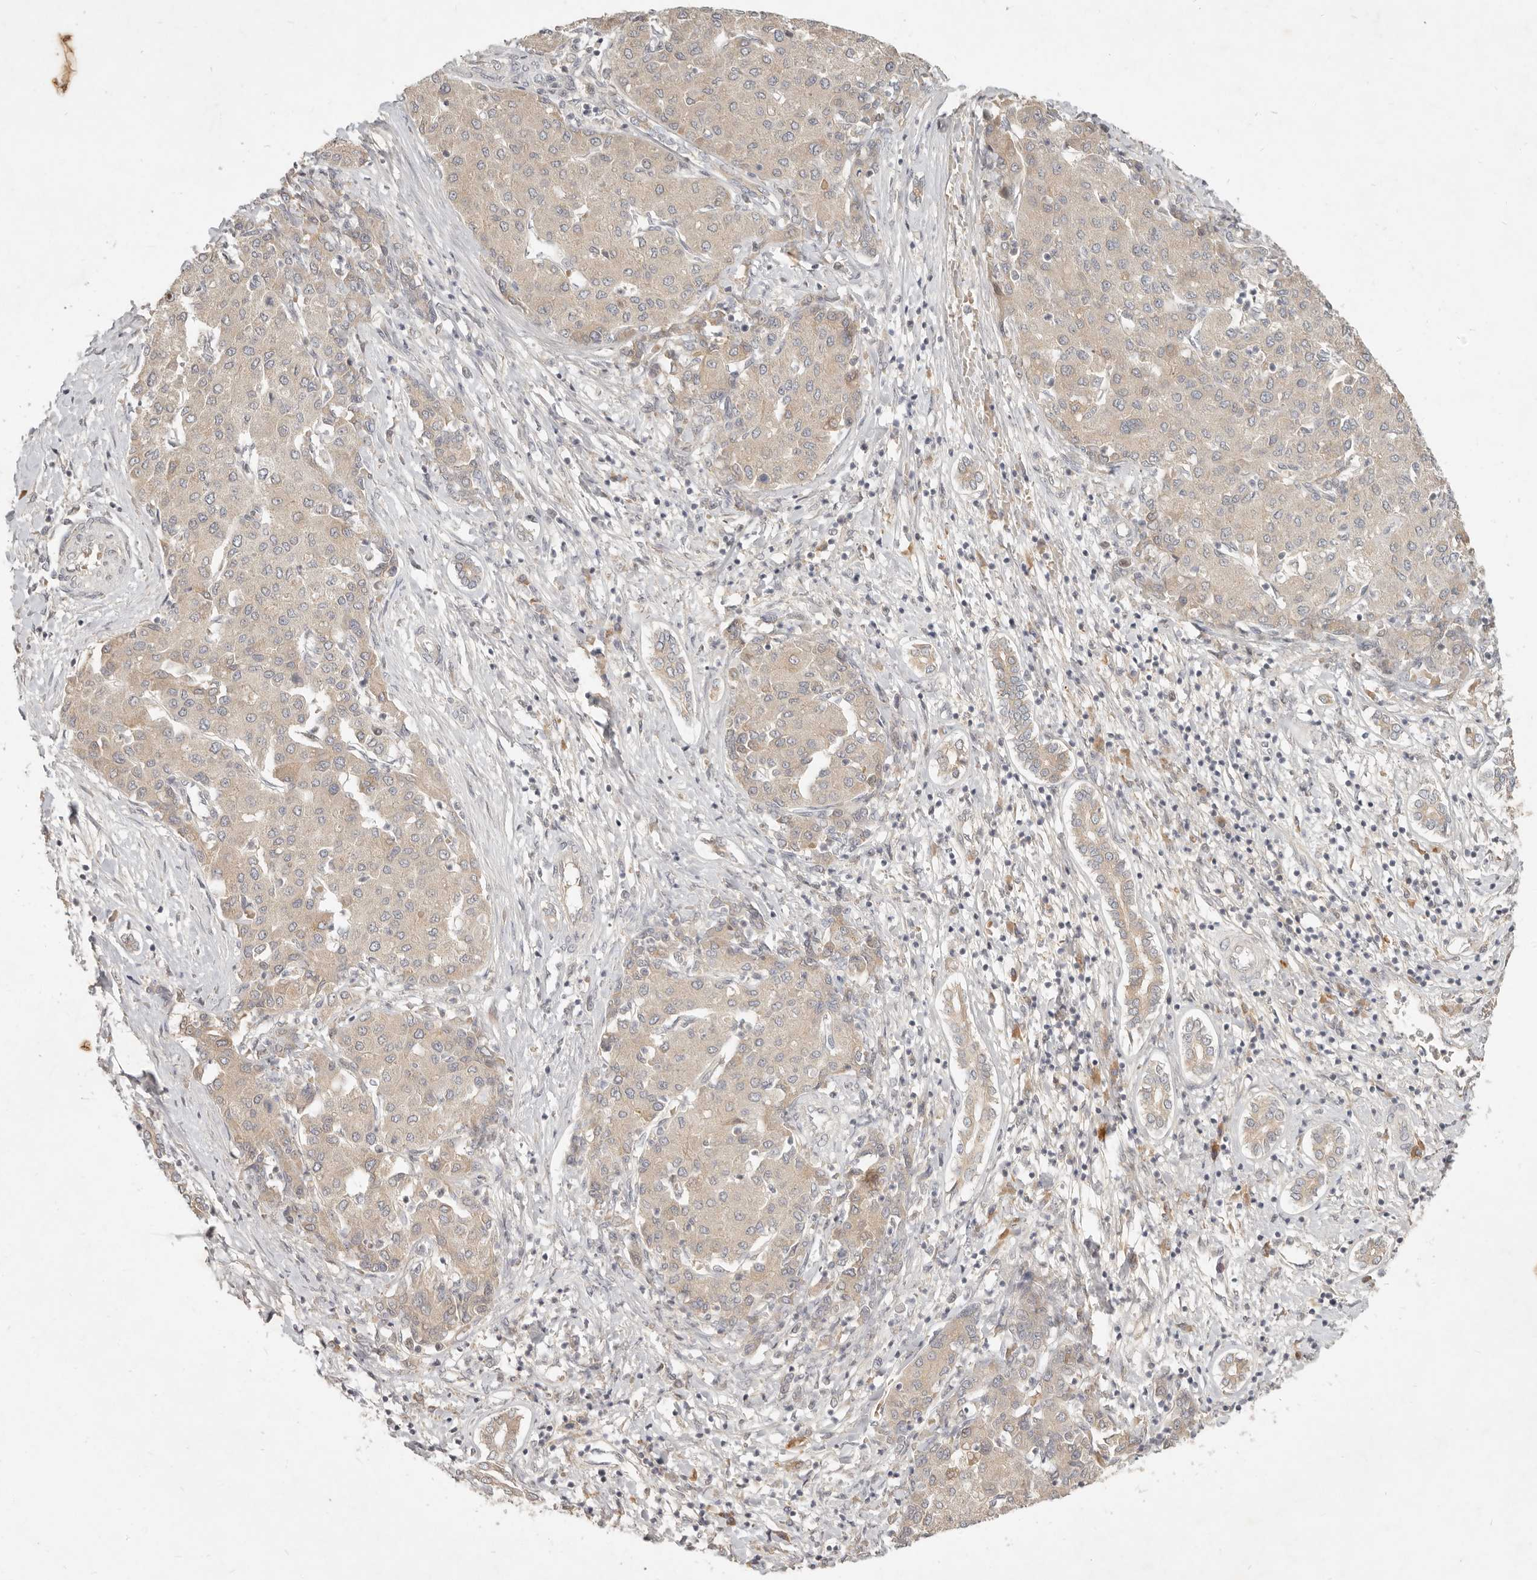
{"staining": {"intensity": "weak", "quantity": ">75%", "location": "cytoplasmic/membranous"}, "tissue": "liver cancer", "cell_type": "Tumor cells", "image_type": "cancer", "snomed": [{"axis": "morphology", "description": "Carcinoma, Hepatocellular, NOS"}, {"axis": "topography", "description": "Liver"}], "caption": "Protein staining demonstrates weak cytoplasmic/membranous positivity in approximately >75% of tumor cells in liver cancer. The staining was performed using DAB (3,3'-diaminobenzidine), with brown indicating positive protein expression. Nuclei are stained blue with hematoxylin.", "gene": "UBXN11", "patient": {"sex": "male", "age": 65}}